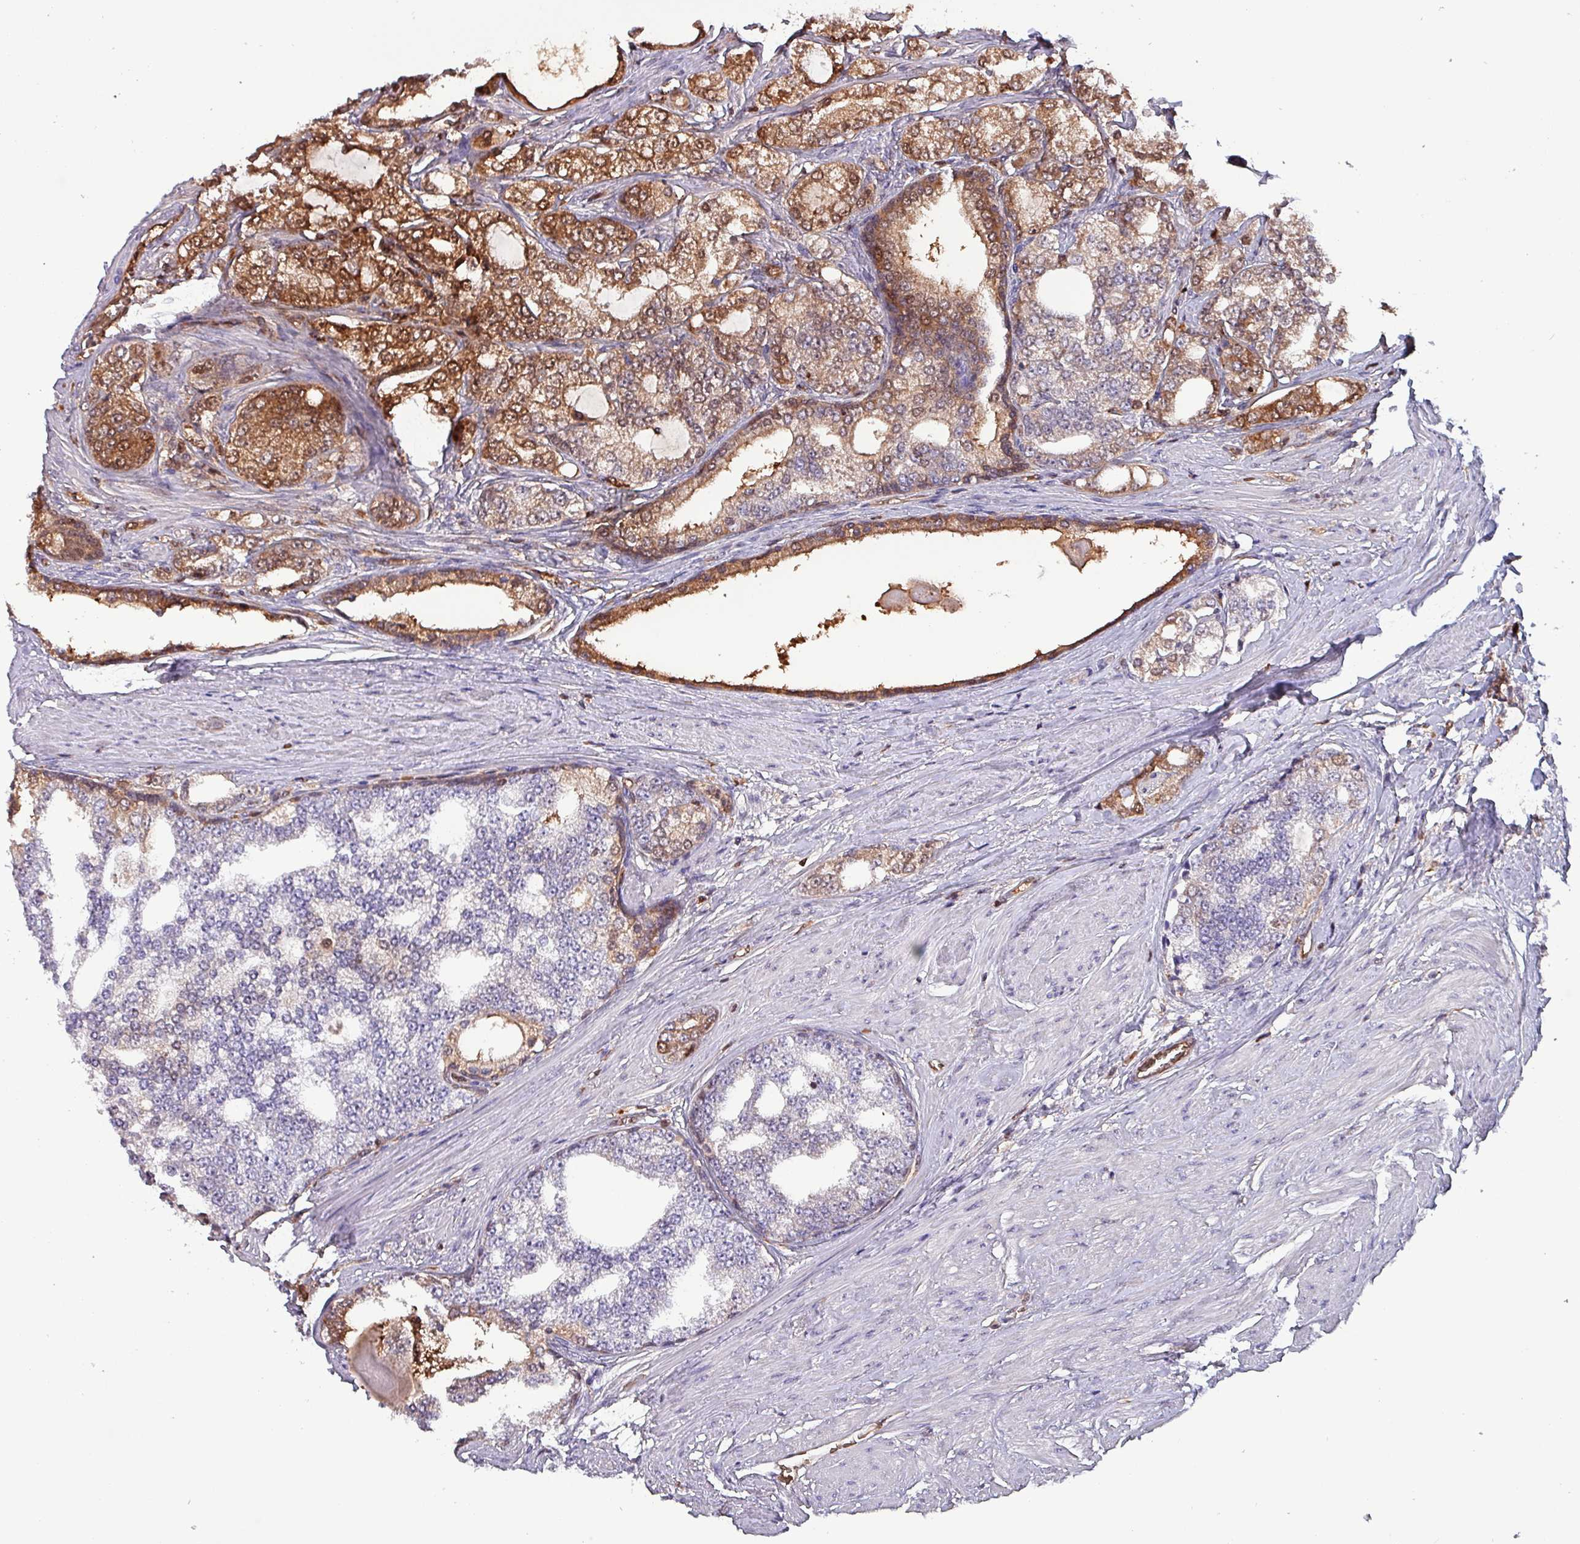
{"staining": {"intensity": "moderate", "quantity": "25%-75%", "location": "cytoplasmic/membranous,nuclear"}, "tissue": "prostate cancer", "cell_type": "Tumor cells", "image_type": "cancer", "snomed": [{"axis": "morphology", "description": "Adenocarcinoma, High grade"}, {"axis": "topography", "description": "Prostate"}], "caption": "The micrograph demonstrates a brown stain indicating the presence of a protein in the cytoplasmic/membranous and nuclear of tumor cells in prostate cancer (adenocarcinoma (high-grade)).", "gene": "PSMB8", "patient": {"sex": "male", "age": 64}}